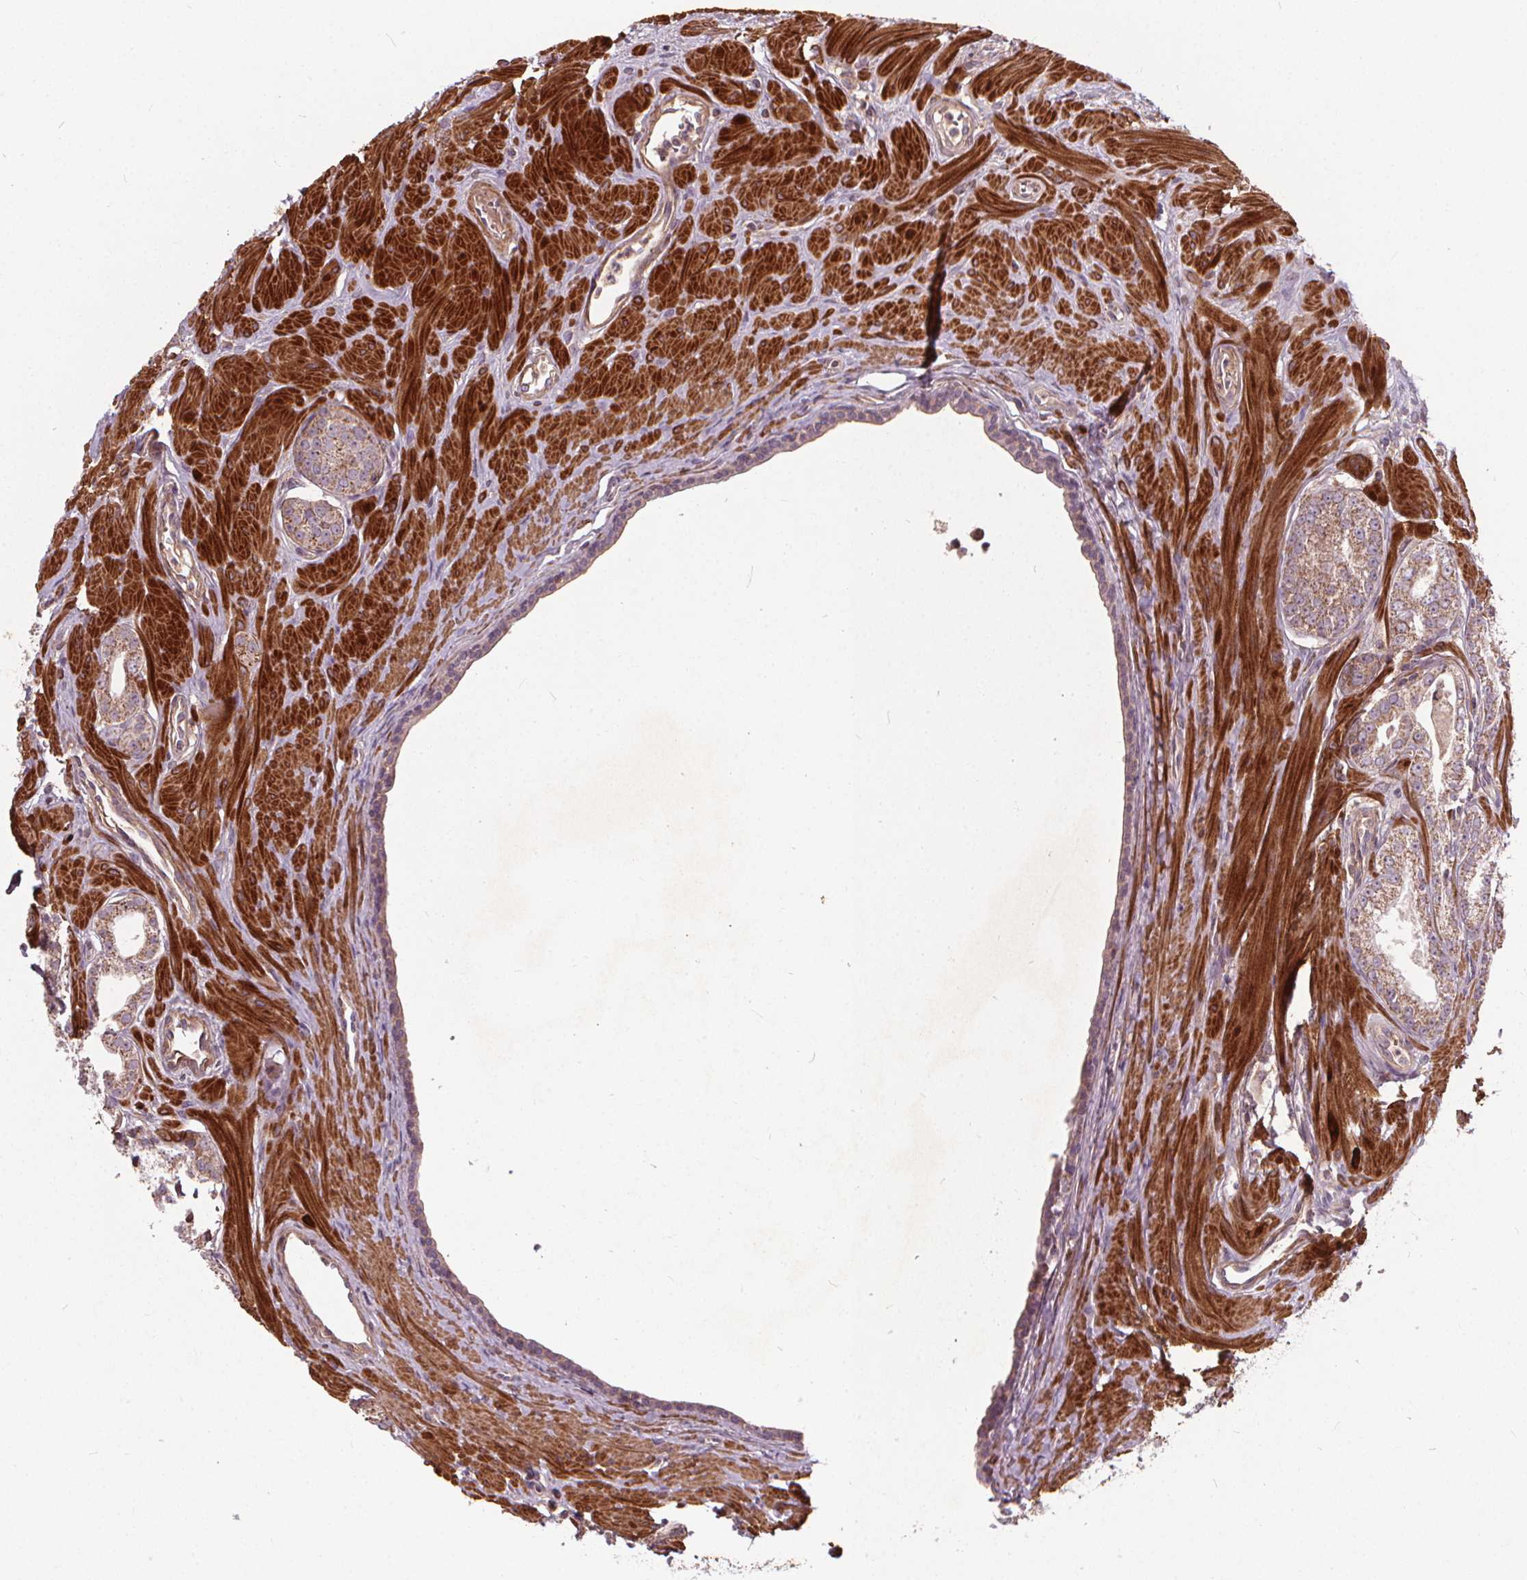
{"staining": {"intensity": "weak", "quantity": ">75%", "location": "cytoplasmic/membranous"}, "tissue": "prostate cancer", "cell_type": "Tumor cells", "image_type": "cancer", "snomed": [{"axis": "morphology", "description": "Adenocarcinoma, NOS"}, {"axis": "topography", "description": "Prostate"}], "caption": "A brown stain labels weak cytoplasmic/membranous positivity of a protein in prostate cancer (adenocarcinoma) tumor cells.", "gene": "ORAI2", "patient": {"sex": "male", "age": 71}}